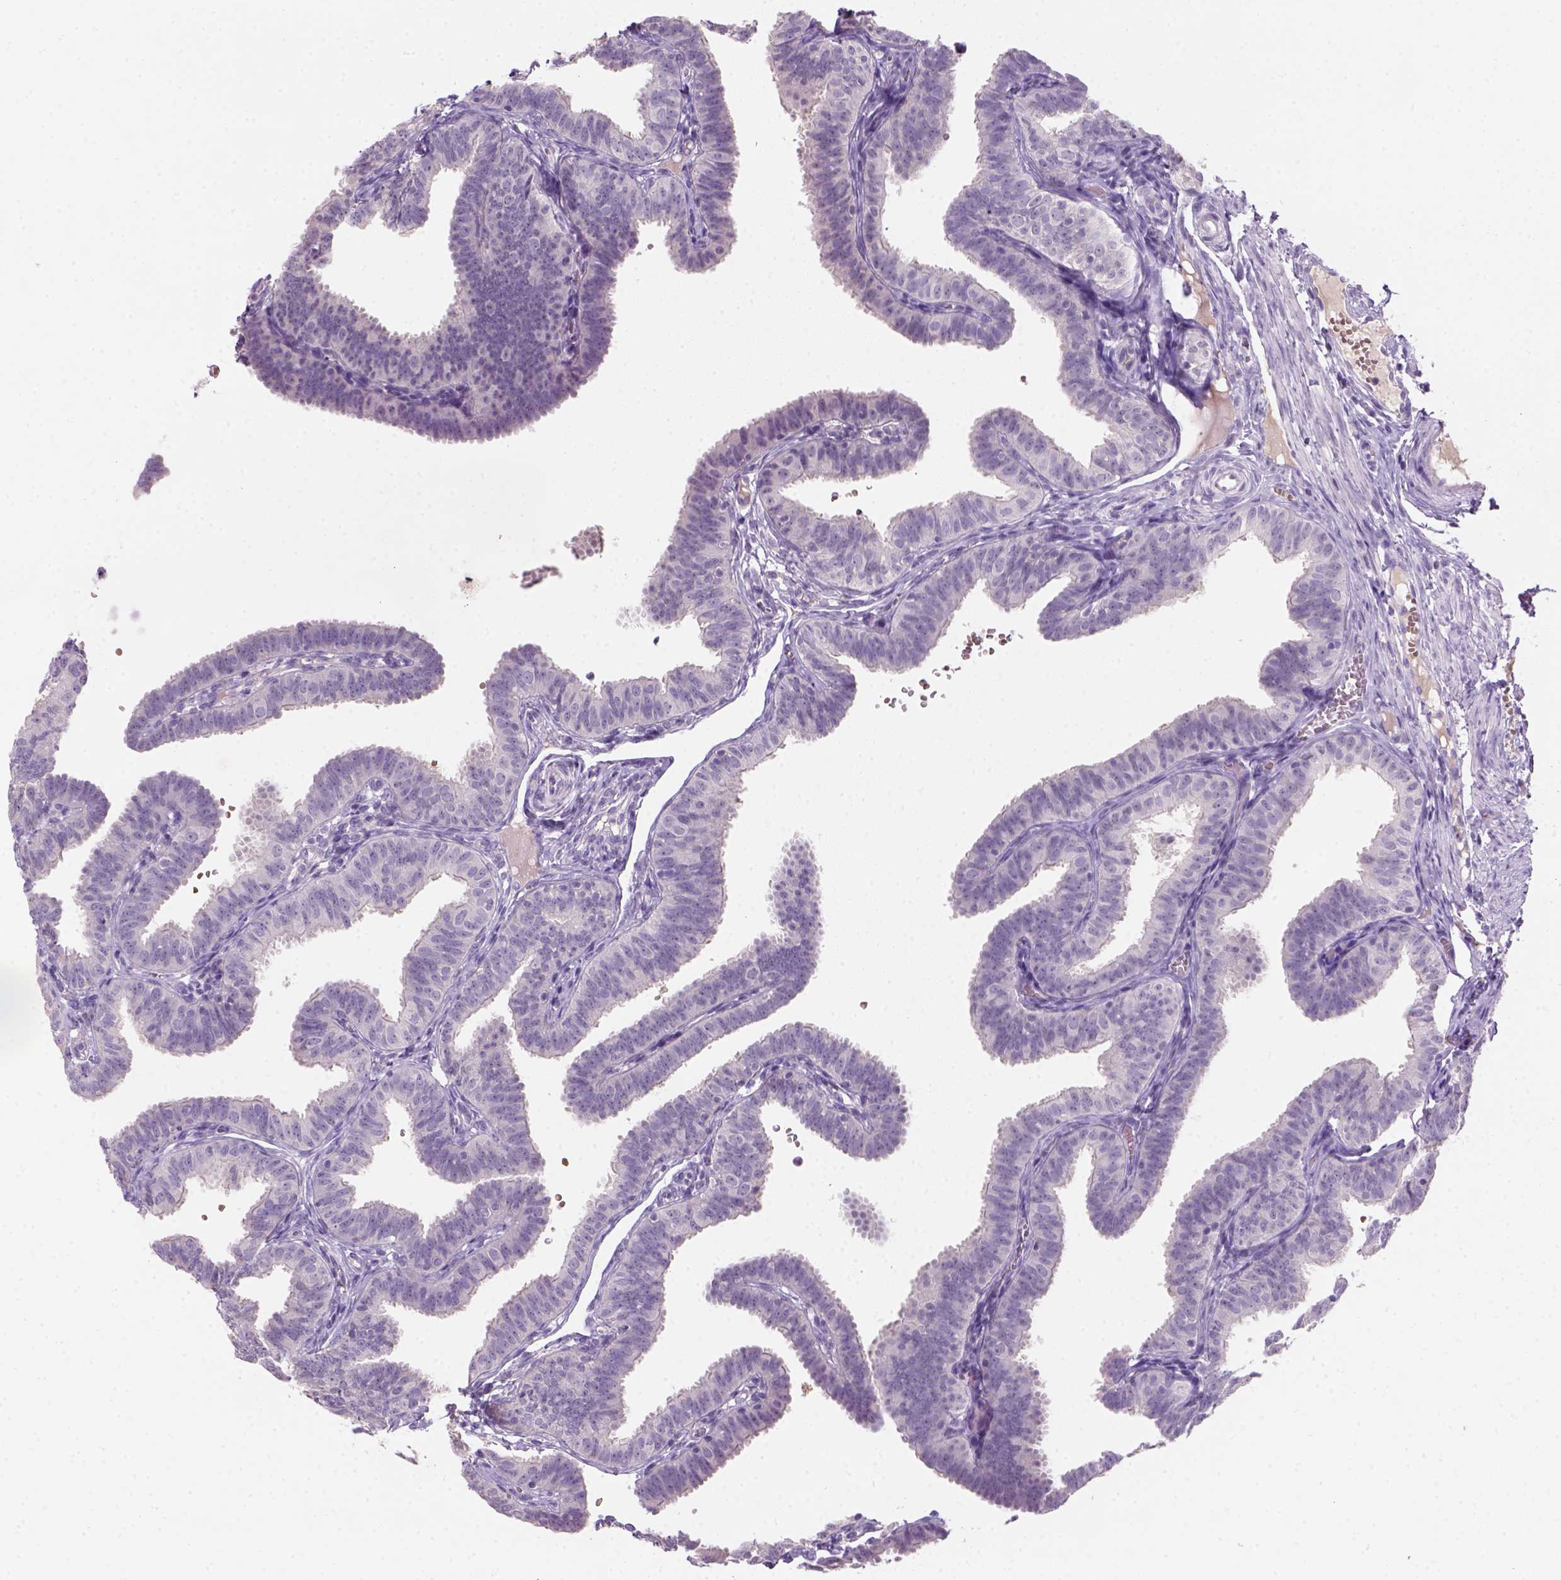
{"staining": {"intensity": "negative", "quantity": "none", "location": "none"}, "tissue": "fallopian tube", "cell_type": "Glandular cells", "image_type": "normal", "snomed": [{"axis": "morphology", "description": "Normal tissue, NOS"}, {"axis": "topography", "description": "Fallopian tube"}], "caption": "Immunohistochemistry micrograph of benign human fallopian tube stained for a protein (brown), which exhibits no expression in glandular cells. The staining is performed using DAB (3,3'-diaminobenzidine) brown chromogen with nuclei counter-stained in using hematoxylin.", "gene": "ZMAT4", "patient": {"sex": "female", "age": 25}}